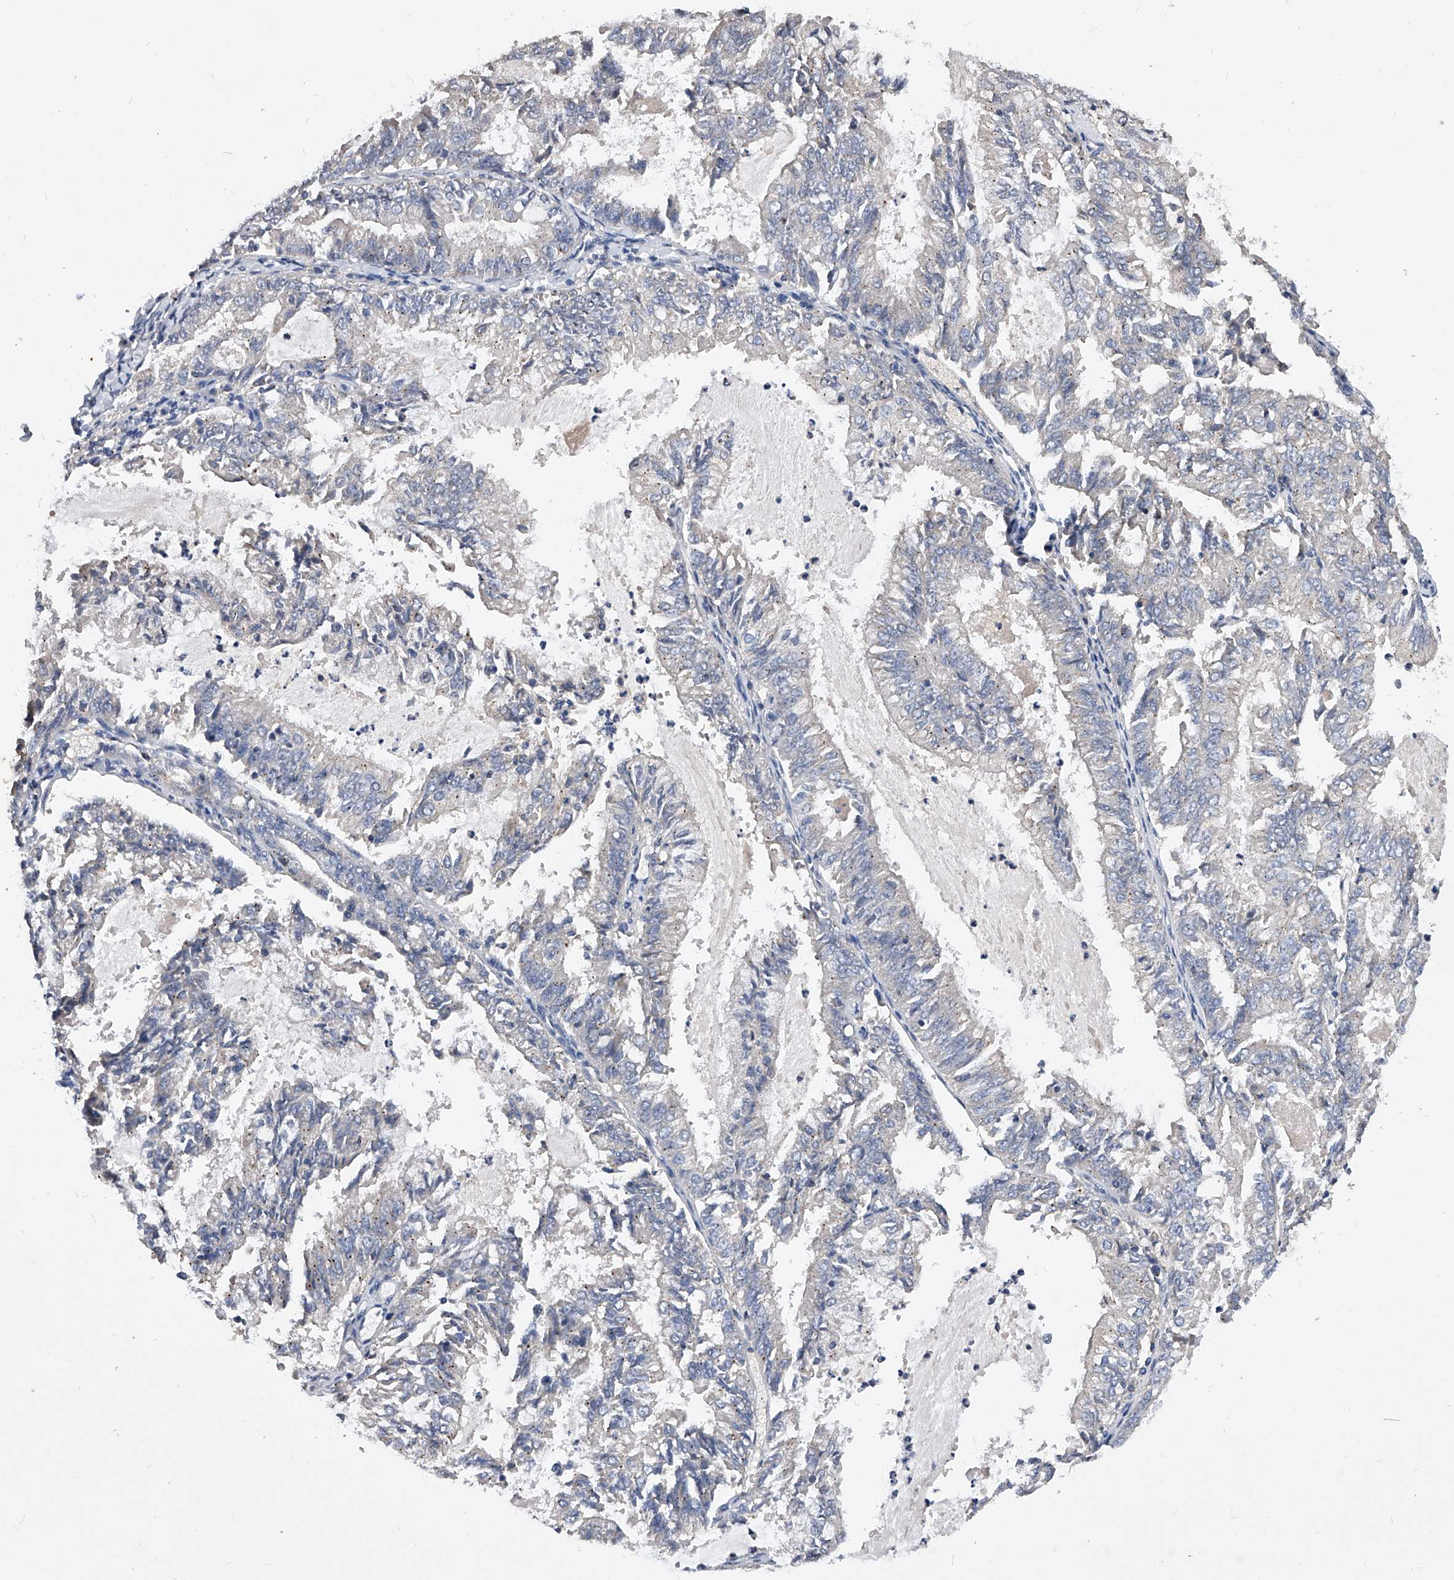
{"staining": {"intensity": "negative", "quantity": "none", "location": "none"}, "tissue": "endometrial cancer", "cell_type": "Tumor cells", "image_type": "cancer", "snomed": [{"axis": "morphology", "description": "Adenocarcinoma, NOS"}, {"axis": "topography", "description": "Endometrium"}], "caption": "There is no significant positivity in tumor cells of endometrial adenocarcinoma.", "gene": "ARL4C", "patient": {"sex": "female", "age": 57}}